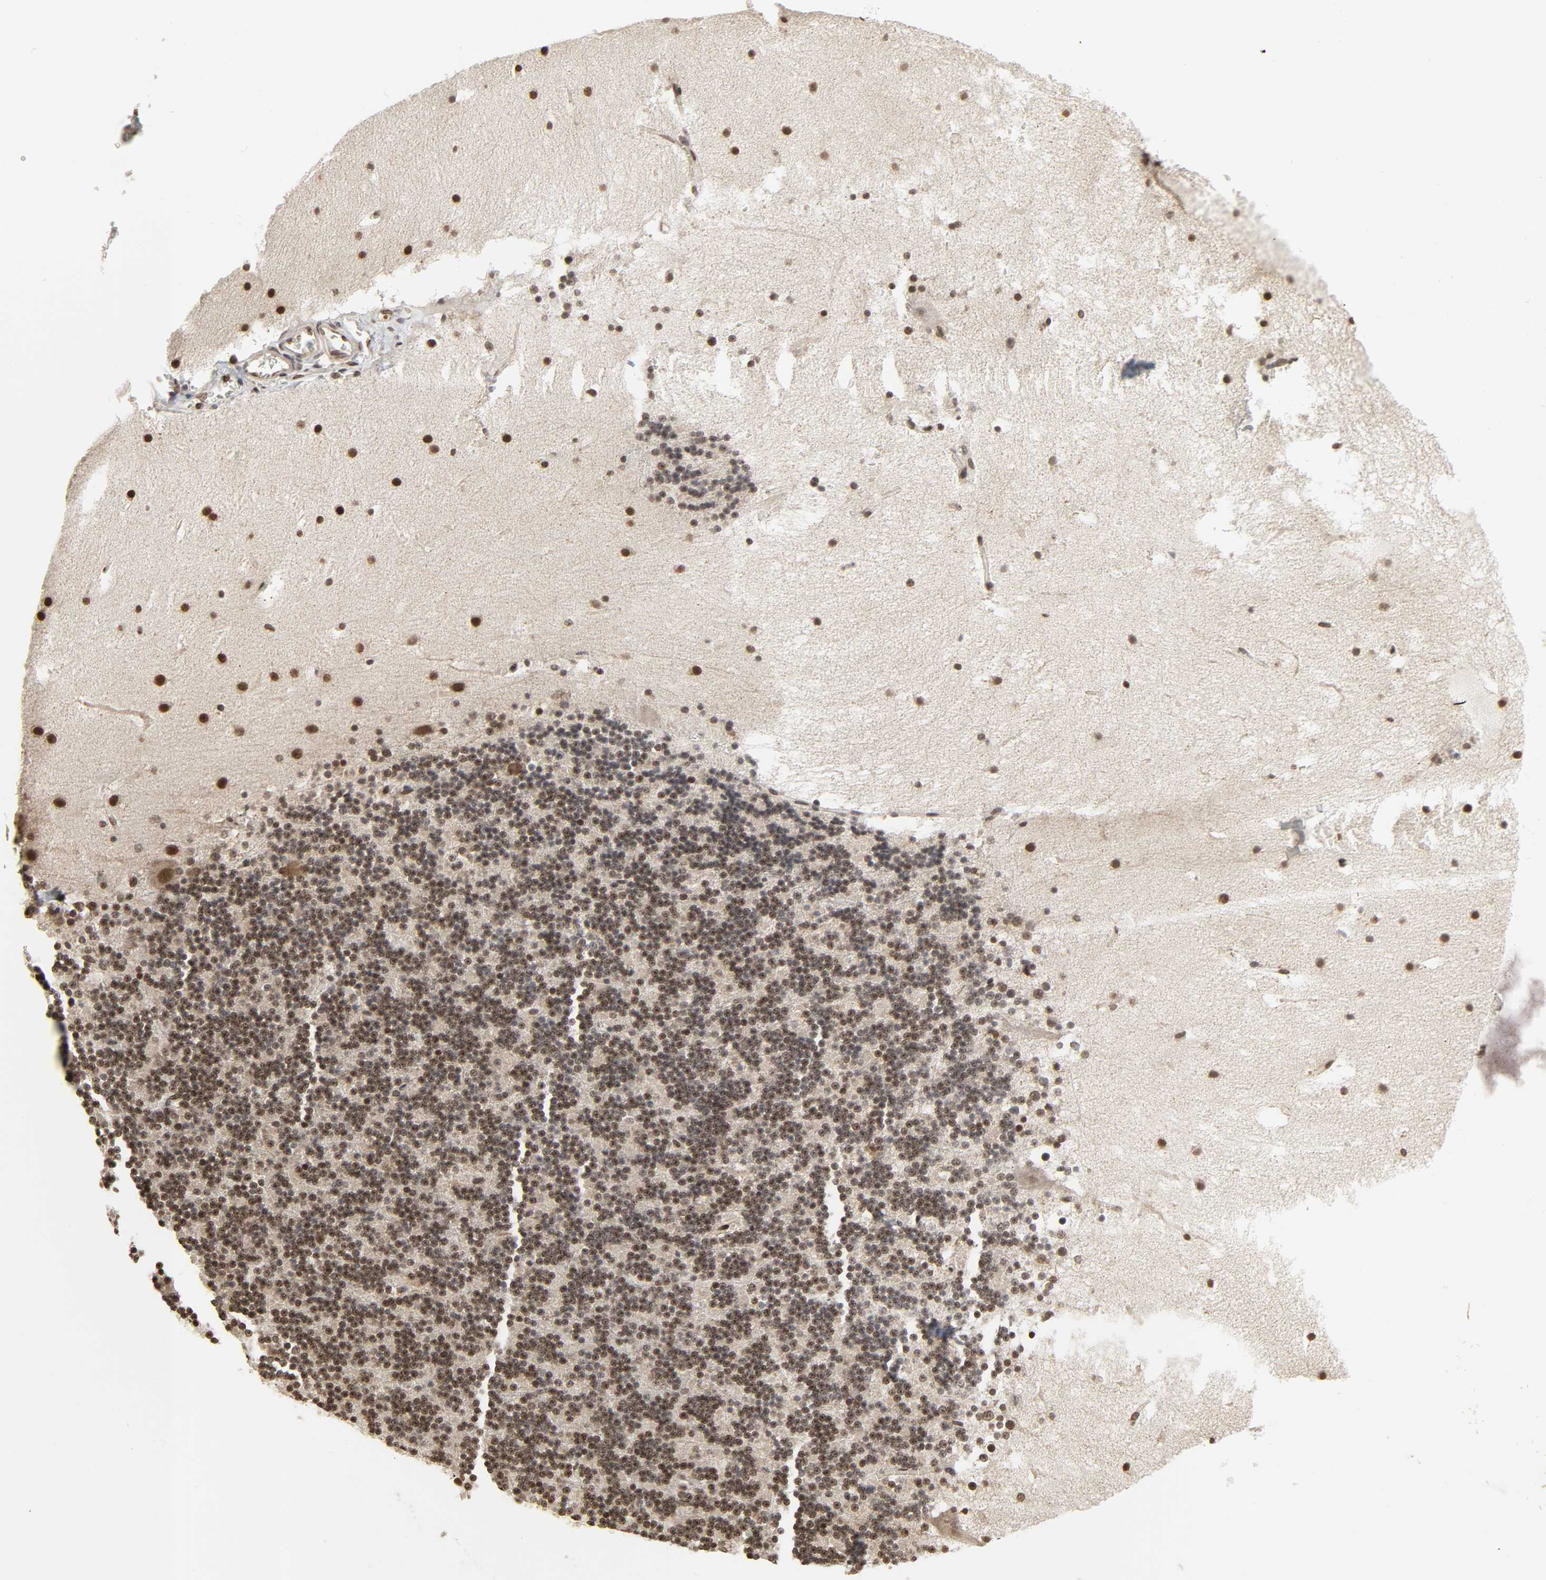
{"staining": {"intensity": "moderate", "quantity": "<25%", "location": "nuclear"}, "tissue": "cerebellum", "cell_type": "Cells in granular layer", "image_type": "normal", "snomed": [{"axis": "morphology", "description": "Normal tissue, NOS"}, {"axis": "topography", "description": "Cerebellum"}], "caption": "This is a micrograph of immunohistochemistry staining of benign cerebellum, which shows moderate staining in the nuclear of cells in granular layer.", "gene": "XRCC1", "patient": {"sex": "male", "age": 45}}